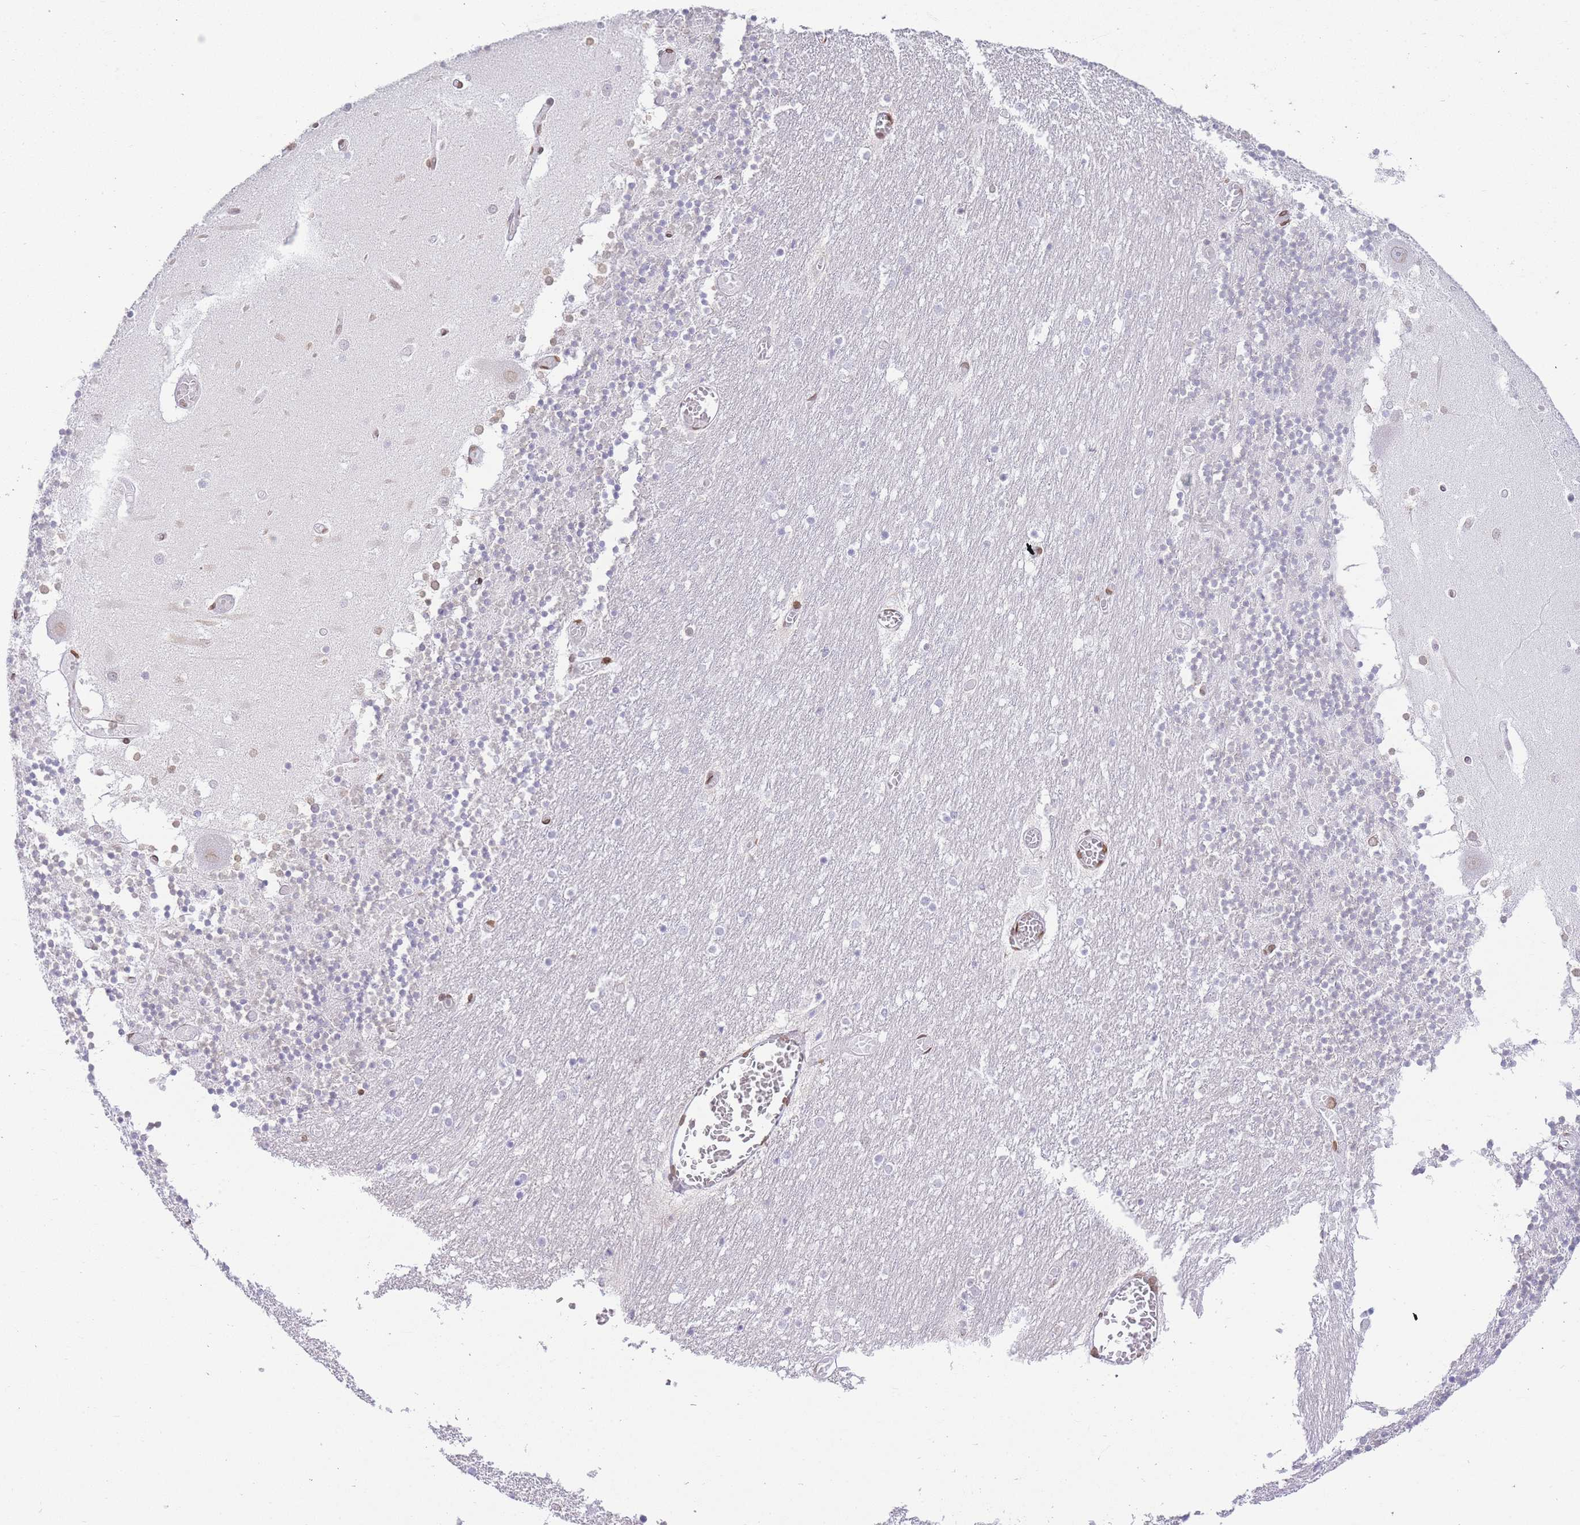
{"staining": {"intensity": "moderate", "quantity": "<25%", "location": "nuclear"}, "tissue": "cerebellum", "cell_type": "Cells in granular layer", "image_type": "normal", "snomed": [{"axis": "morphology", "description": "Normal tissue, NOS"}, {"axis": "topography", "description": "Cerebellum"}], "caption": "This is a micrograph of immunohistochemistry (IHC) staining of normal cerebellum, which shows moderate expression in the nuclear of cells in granular layer.", "gene": "OR10AD1", "patient": {"sex": "female", "age": 28}}